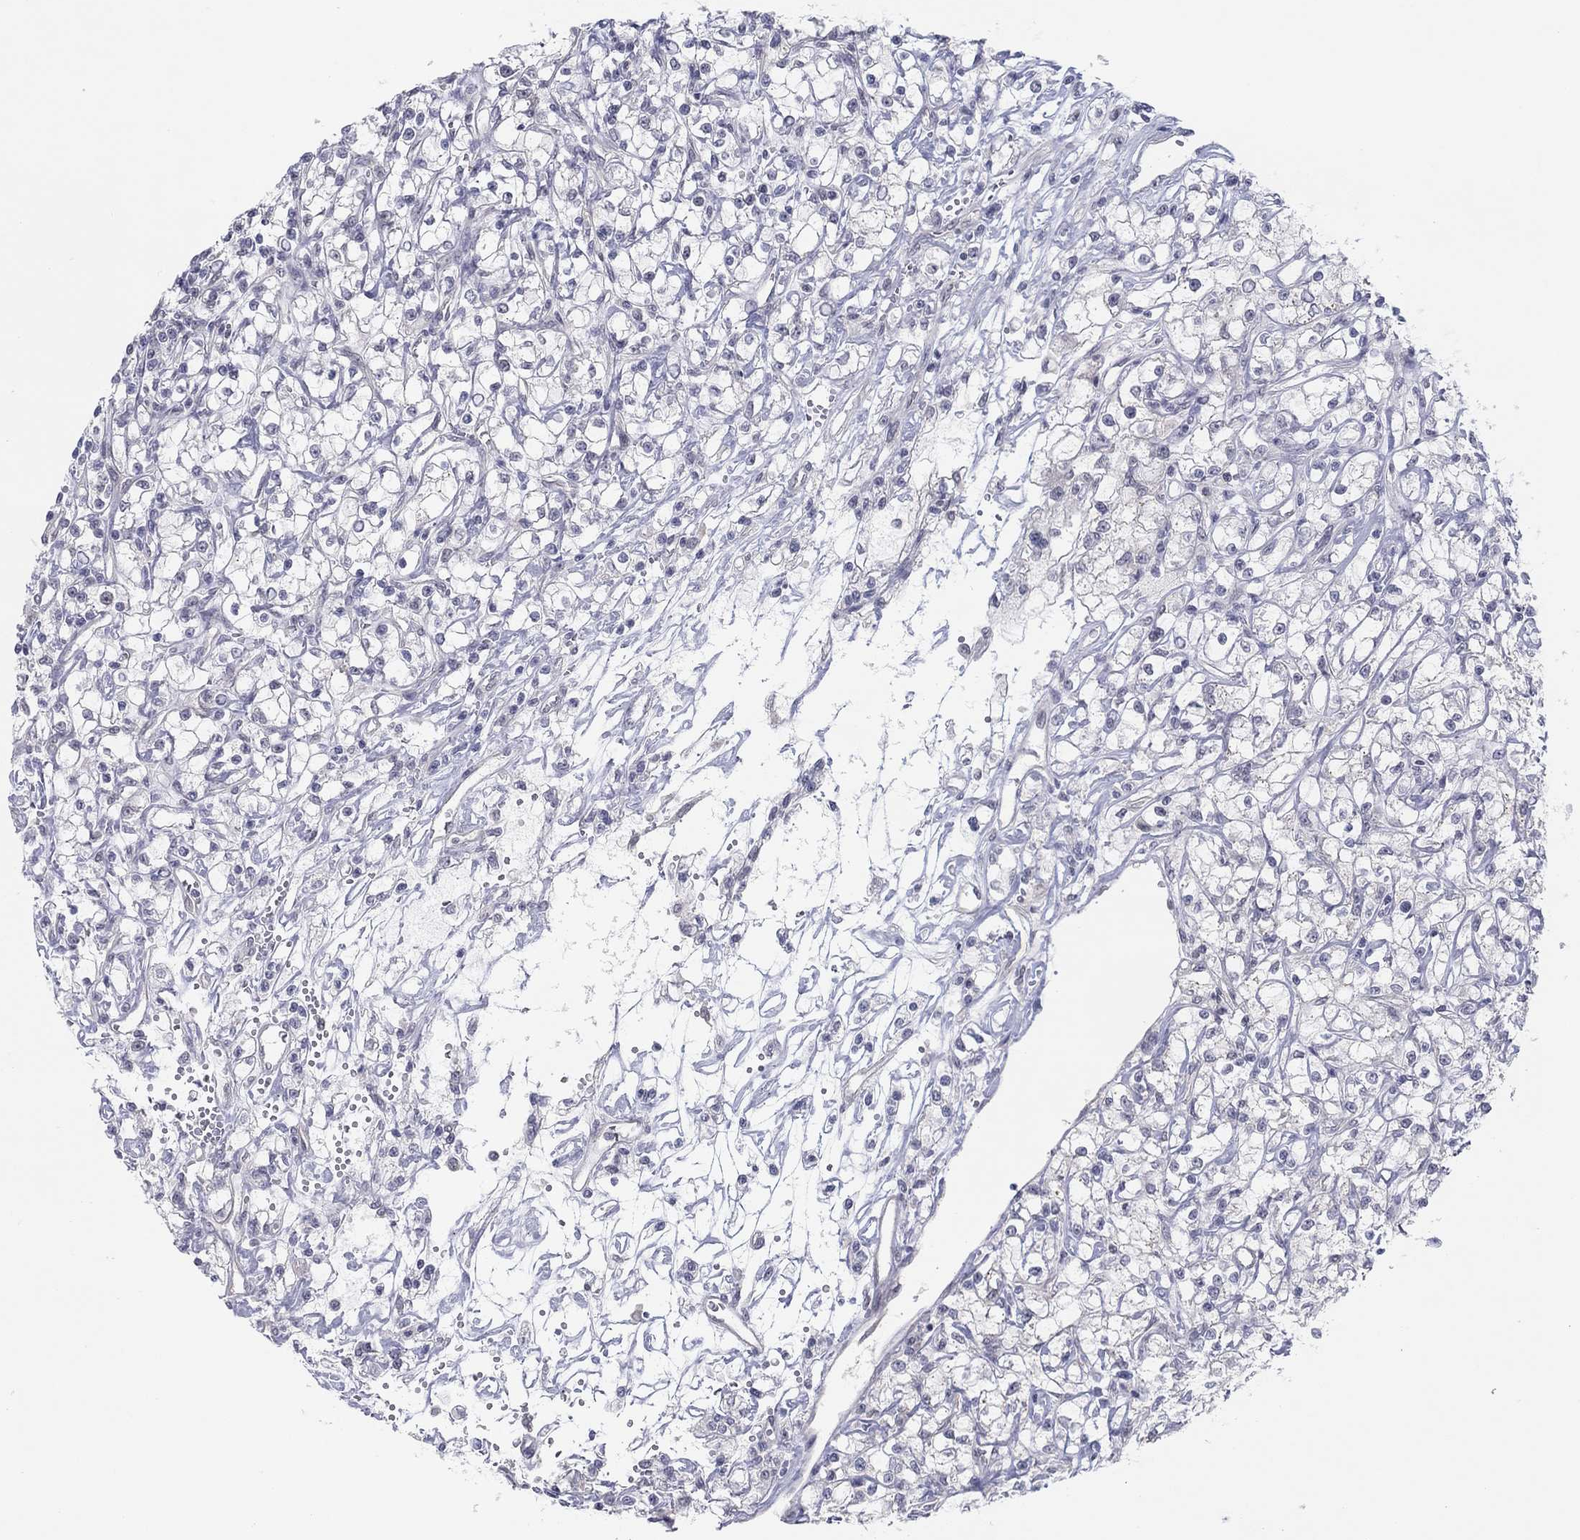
{"staining": {"intensity": "negative", "quantity": "none", "location": "none"}, "tissue": "renal cancer", "cell_type": "Tumor cells", "image_type": "cancer", "snomed": [{"axis": "morphology", "description": "Adenocarcinoma, NOS"}, {"axis": "topography", "description": "Kidney"}], "caption": "DAB immunohistochemical staining of adenocarcinoma (renal) reveals no significant expression in tumor cells.", "gene": "SLC22A2", "patient": {"sex": "female", "age": 59}}